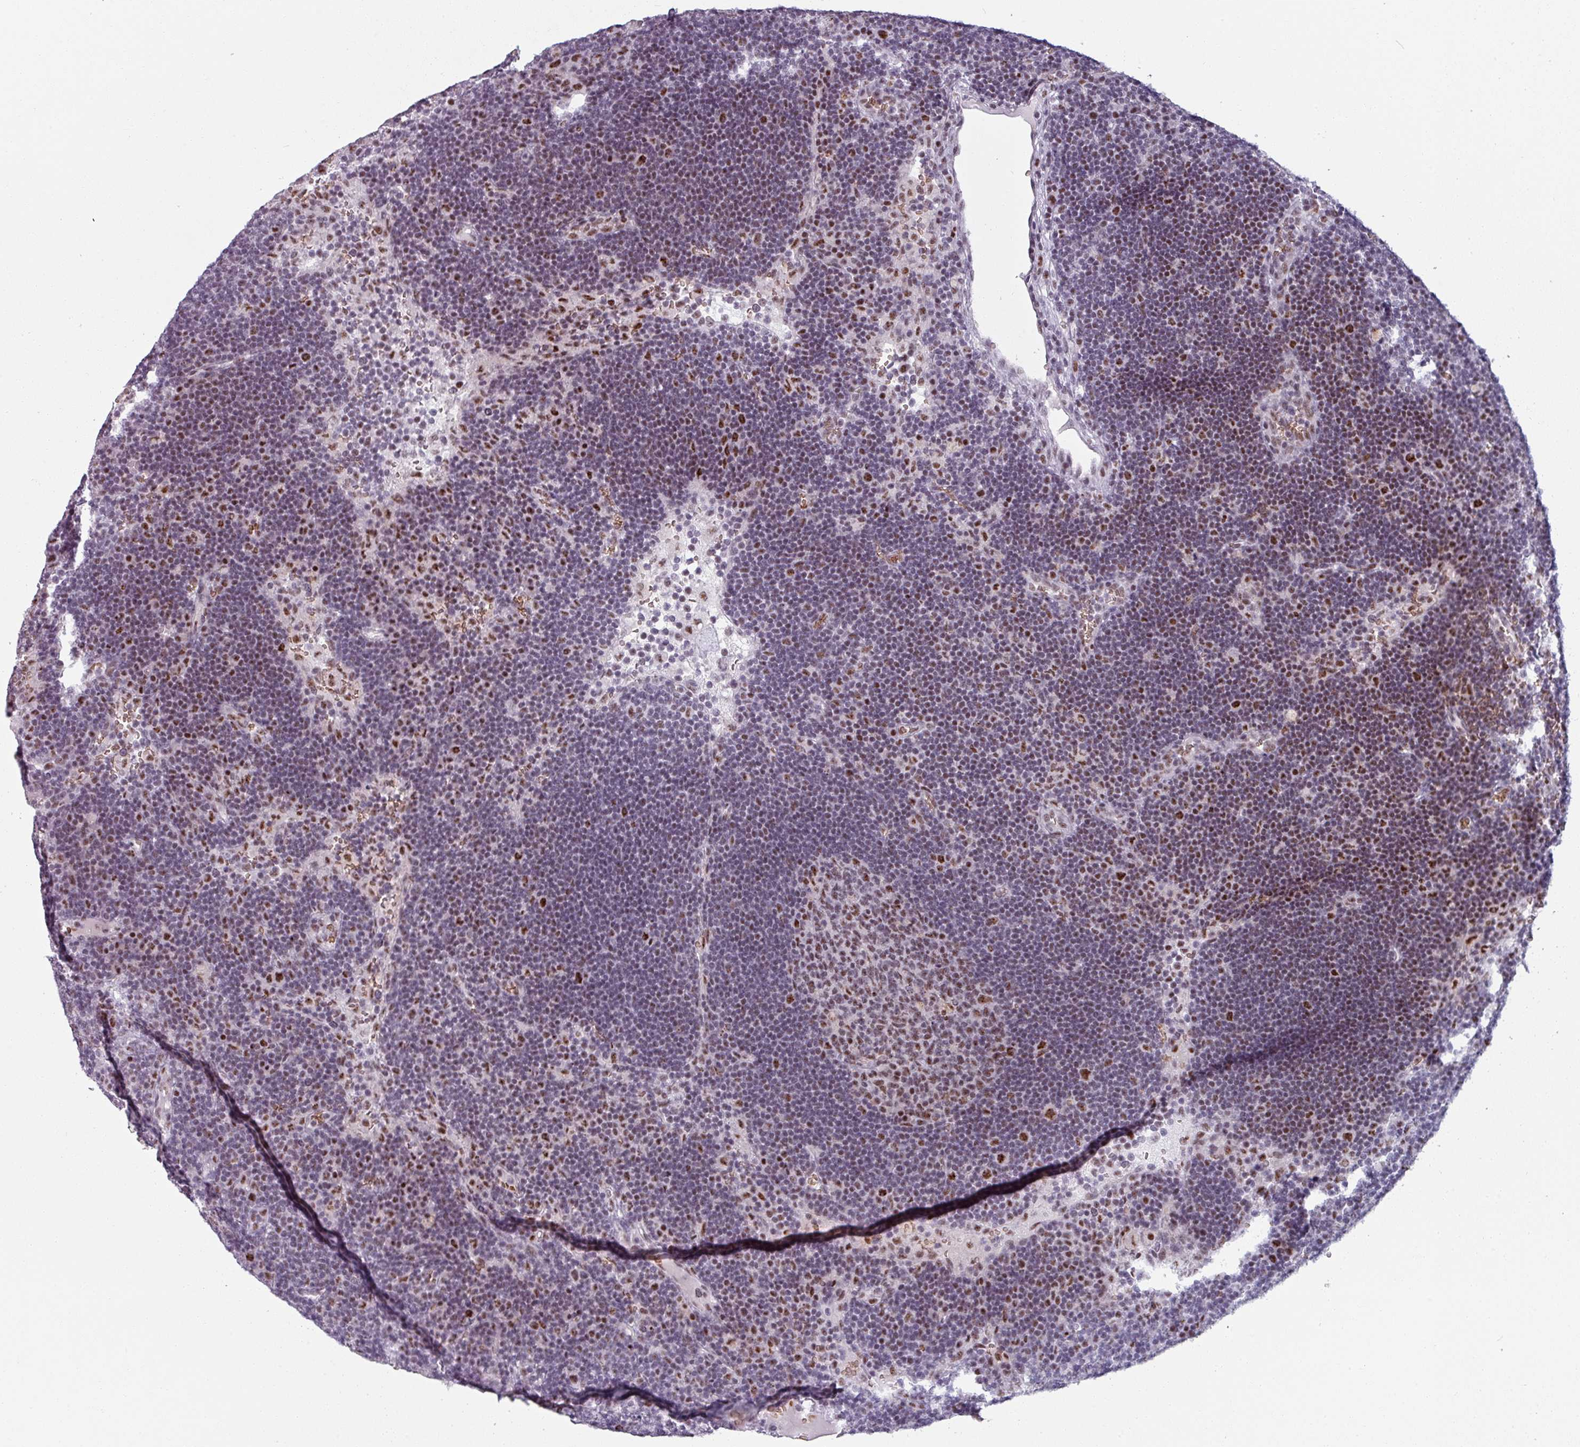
{"staining": {"intensity": "moderate", "quantity": ">75%", "location": "nuclear"}, "tissue": "lymph node", "cell_type": "Germinal center cells", "image_type": "normal", "snomed": [{"axis": "morphology", "description": "Normal tissue, NOS"}, {"axis": "topography", "description": "Lymph node"}], "caption": "Germinal center cells demonstrate medium levels of moderate nuclear positivity in about >75% of cells in normal lymph node. The protein of interest is stained brown, and the nuclei are stained in blue (DAB (3,3'-diaminobenzidine) IHC with brightfield microscopy, high magnification).", "gene": "NCOR1", "patient": {"sex": "male", "age": 62}}